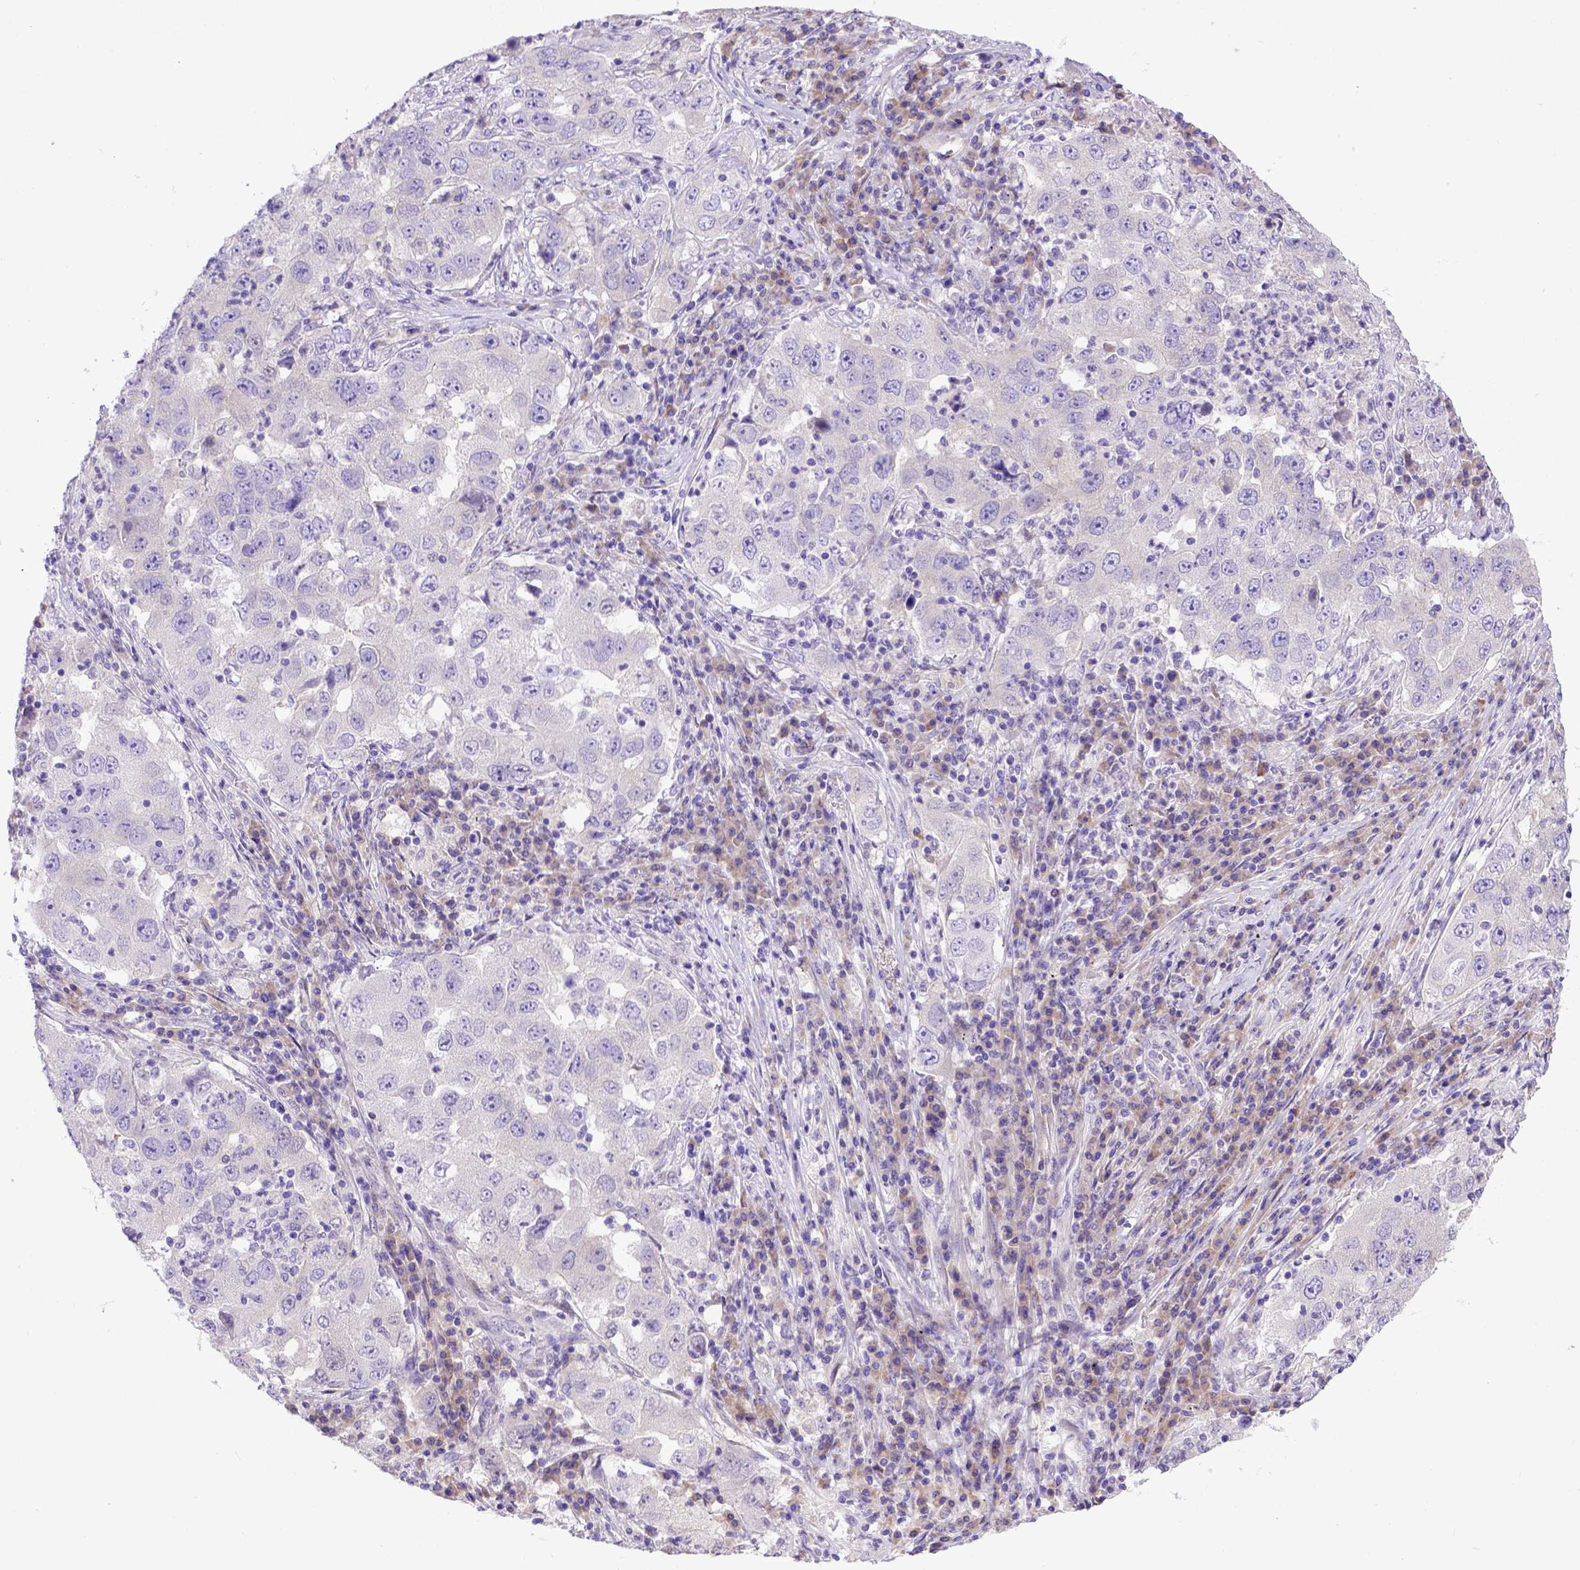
{"staining": {"intensity": "negative", "quantity": "none", "location": "none"}, "tissue": "lung cancer", "cell_type": "Tumor cells", "image_type": "cancer", "snomed": [{"axis": "morphology", "description": "Adenocarcinoma, NOS"}, {"axis": "topography", "description": "Lung"}], "caption": "IHC photomicrograph of neoplastic tissue: human lung cancer (adenocarcinoma) stained with DAB reveals no significant protein positivity in tumor cells.", "gene": "CFAP300", "patient": {"sex": "male", "age": 73}}